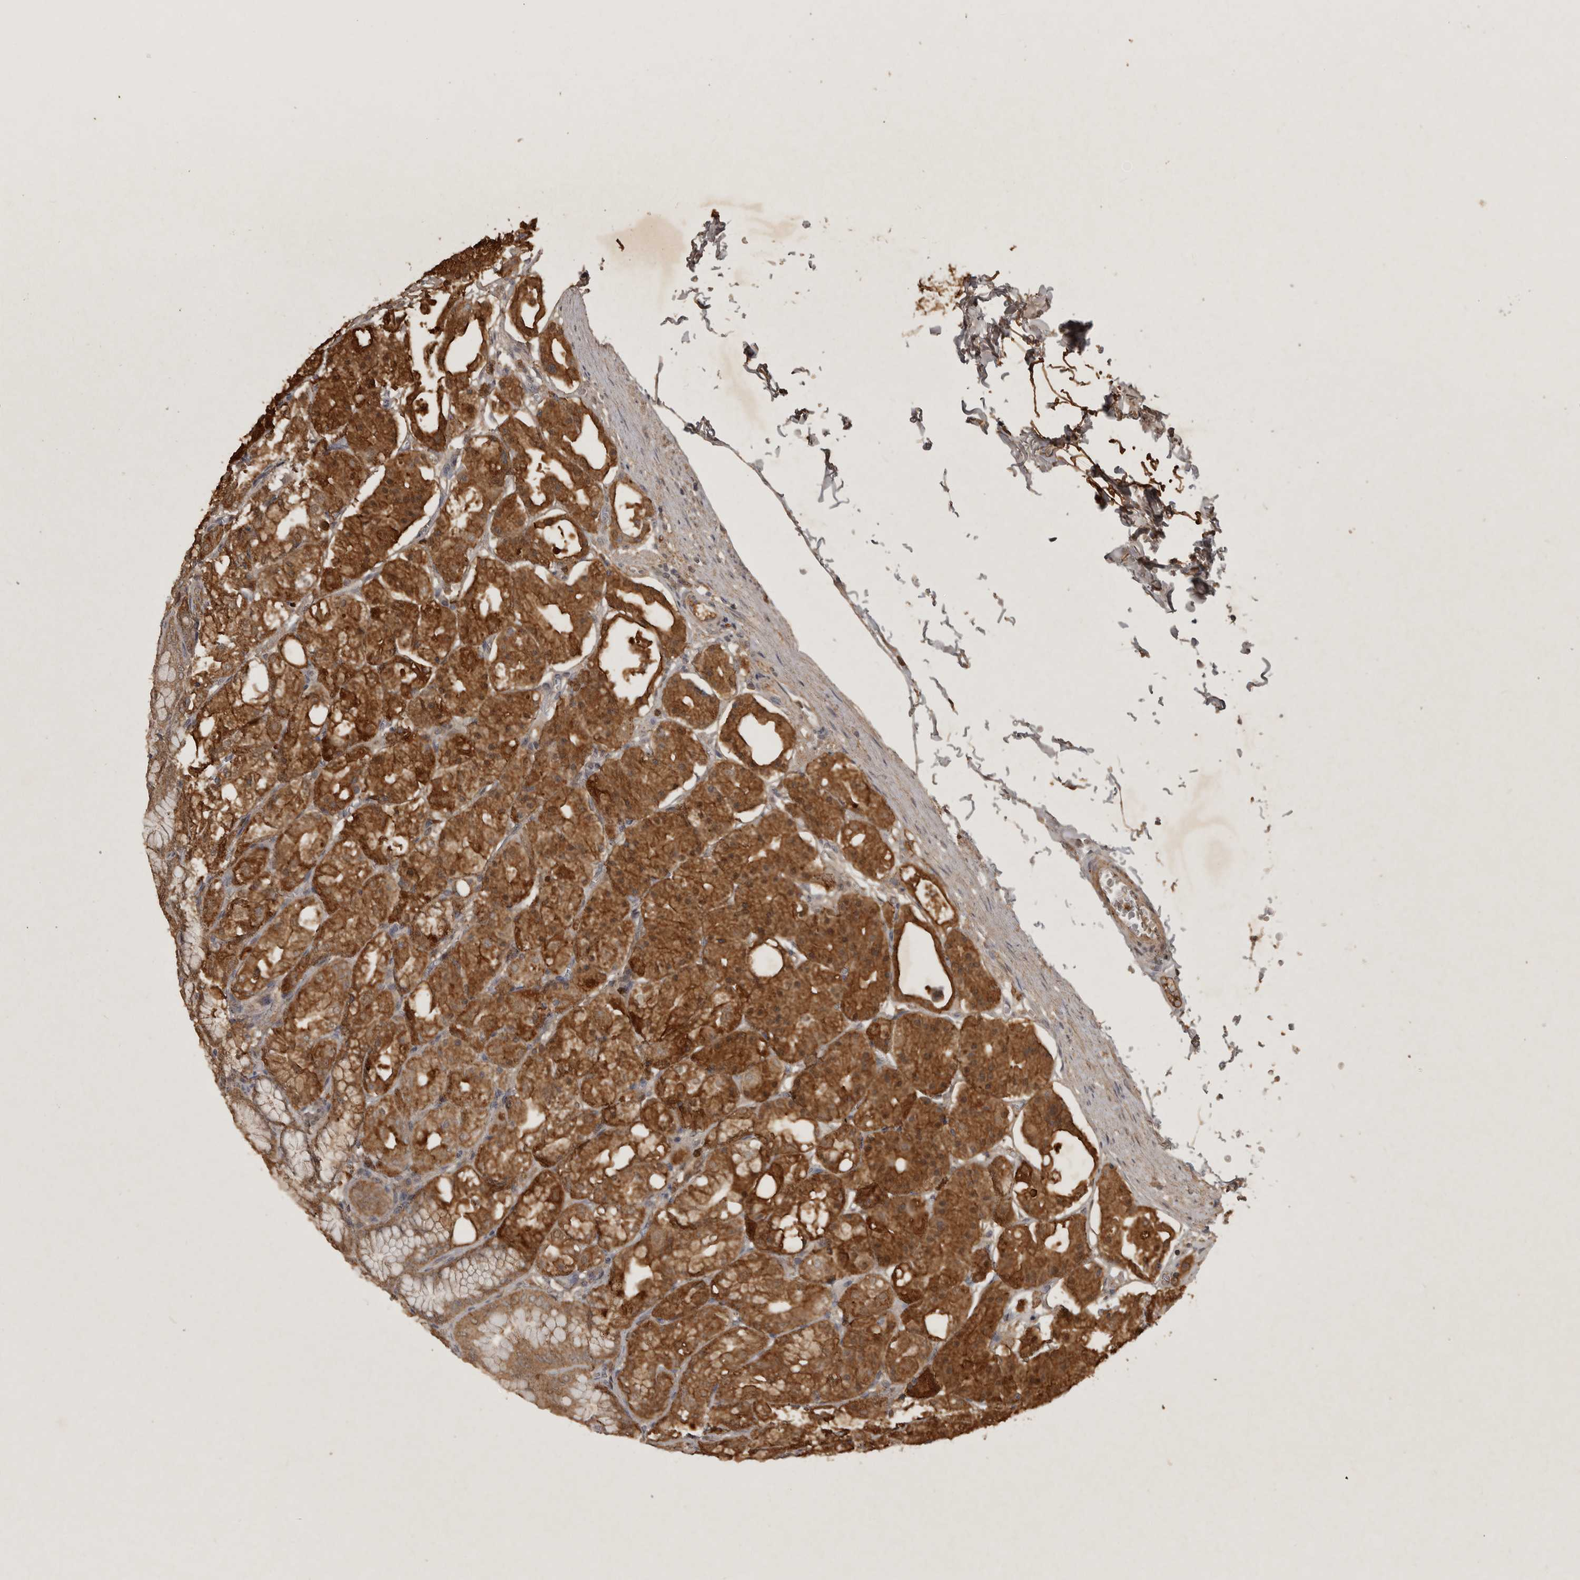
{"staining": {"intensity": "strong", "quantity": "25%-75%", "location": "cytoplasmic/membranous"}, "tissue": "stomach", "cell_type": "Glandular cells", "image_type": "normal", "snomed": [{"axis": "morphology", "description": "Normal tissue, NOS"}, {"axis": "topography", "description": "Stomach, lower"}], "caption": "Immunohistochemical staining of normal stomach shows 25%-75% levels of strong cytoplasmic/membranous protein staining in about 25%-75% of glandular cells.", "gene": "ADAMTS4", "patient": {"sex": "male", "age": 71}}